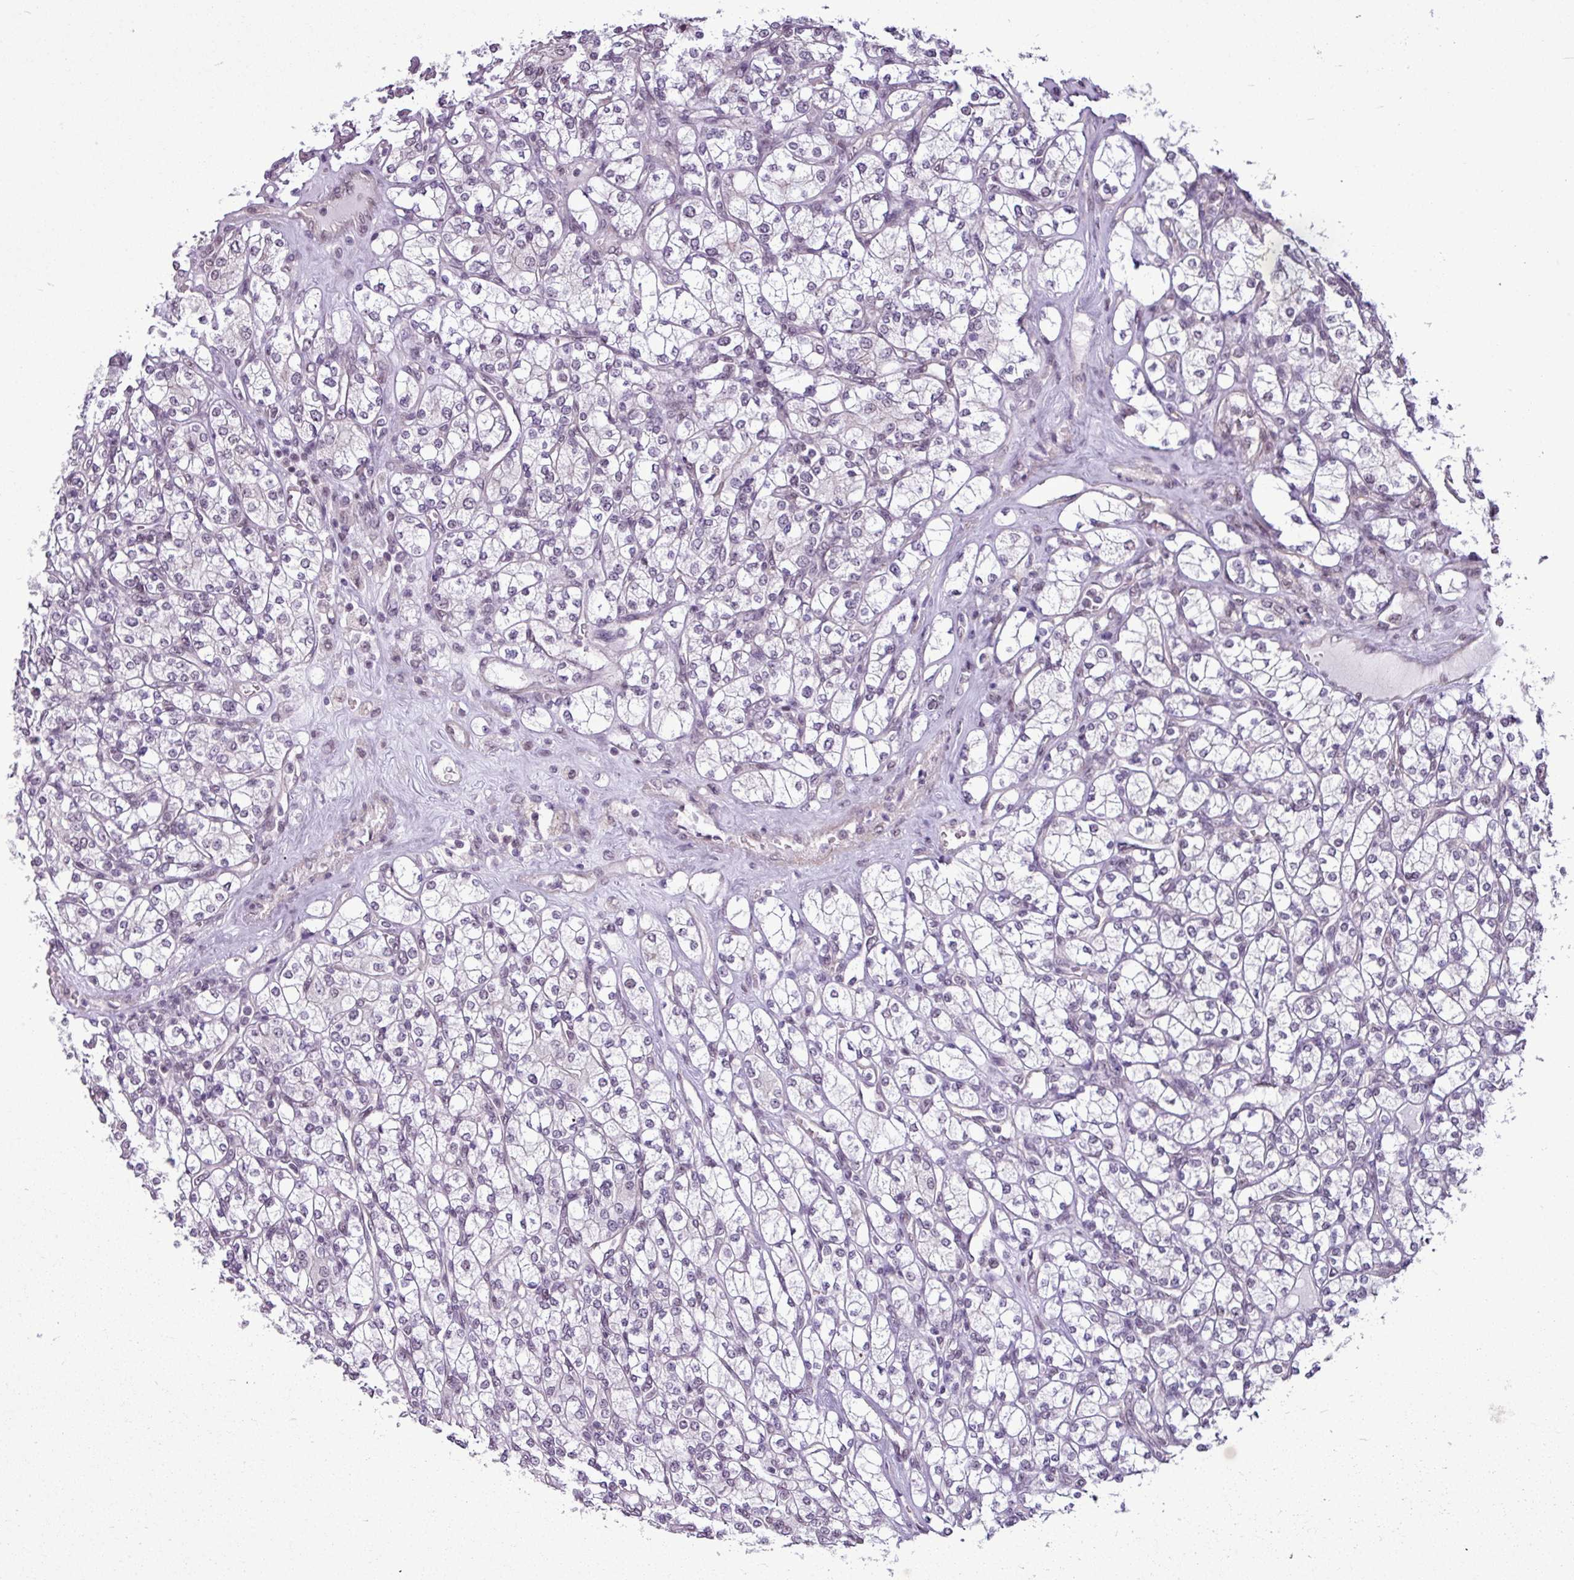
{"staining": {"intensity": "negative", "quantity": "none", "location": "none"}, "tissue": "renal cancer", "cell_type": "Tumor cells", "image_type": "cancer", "snomed": [{"axis": "morphology", "description": "Adenocarcinoma, NOS"}, {"axis": "topography", "description": "Kidney"}], "caption": "The immunohistochemistry photomicrograph has no significant staining in tumor cells of renal adenocarcinoma tissue.", "gene": "UTP18", "patient": {"sex": "male", "age": 77}}